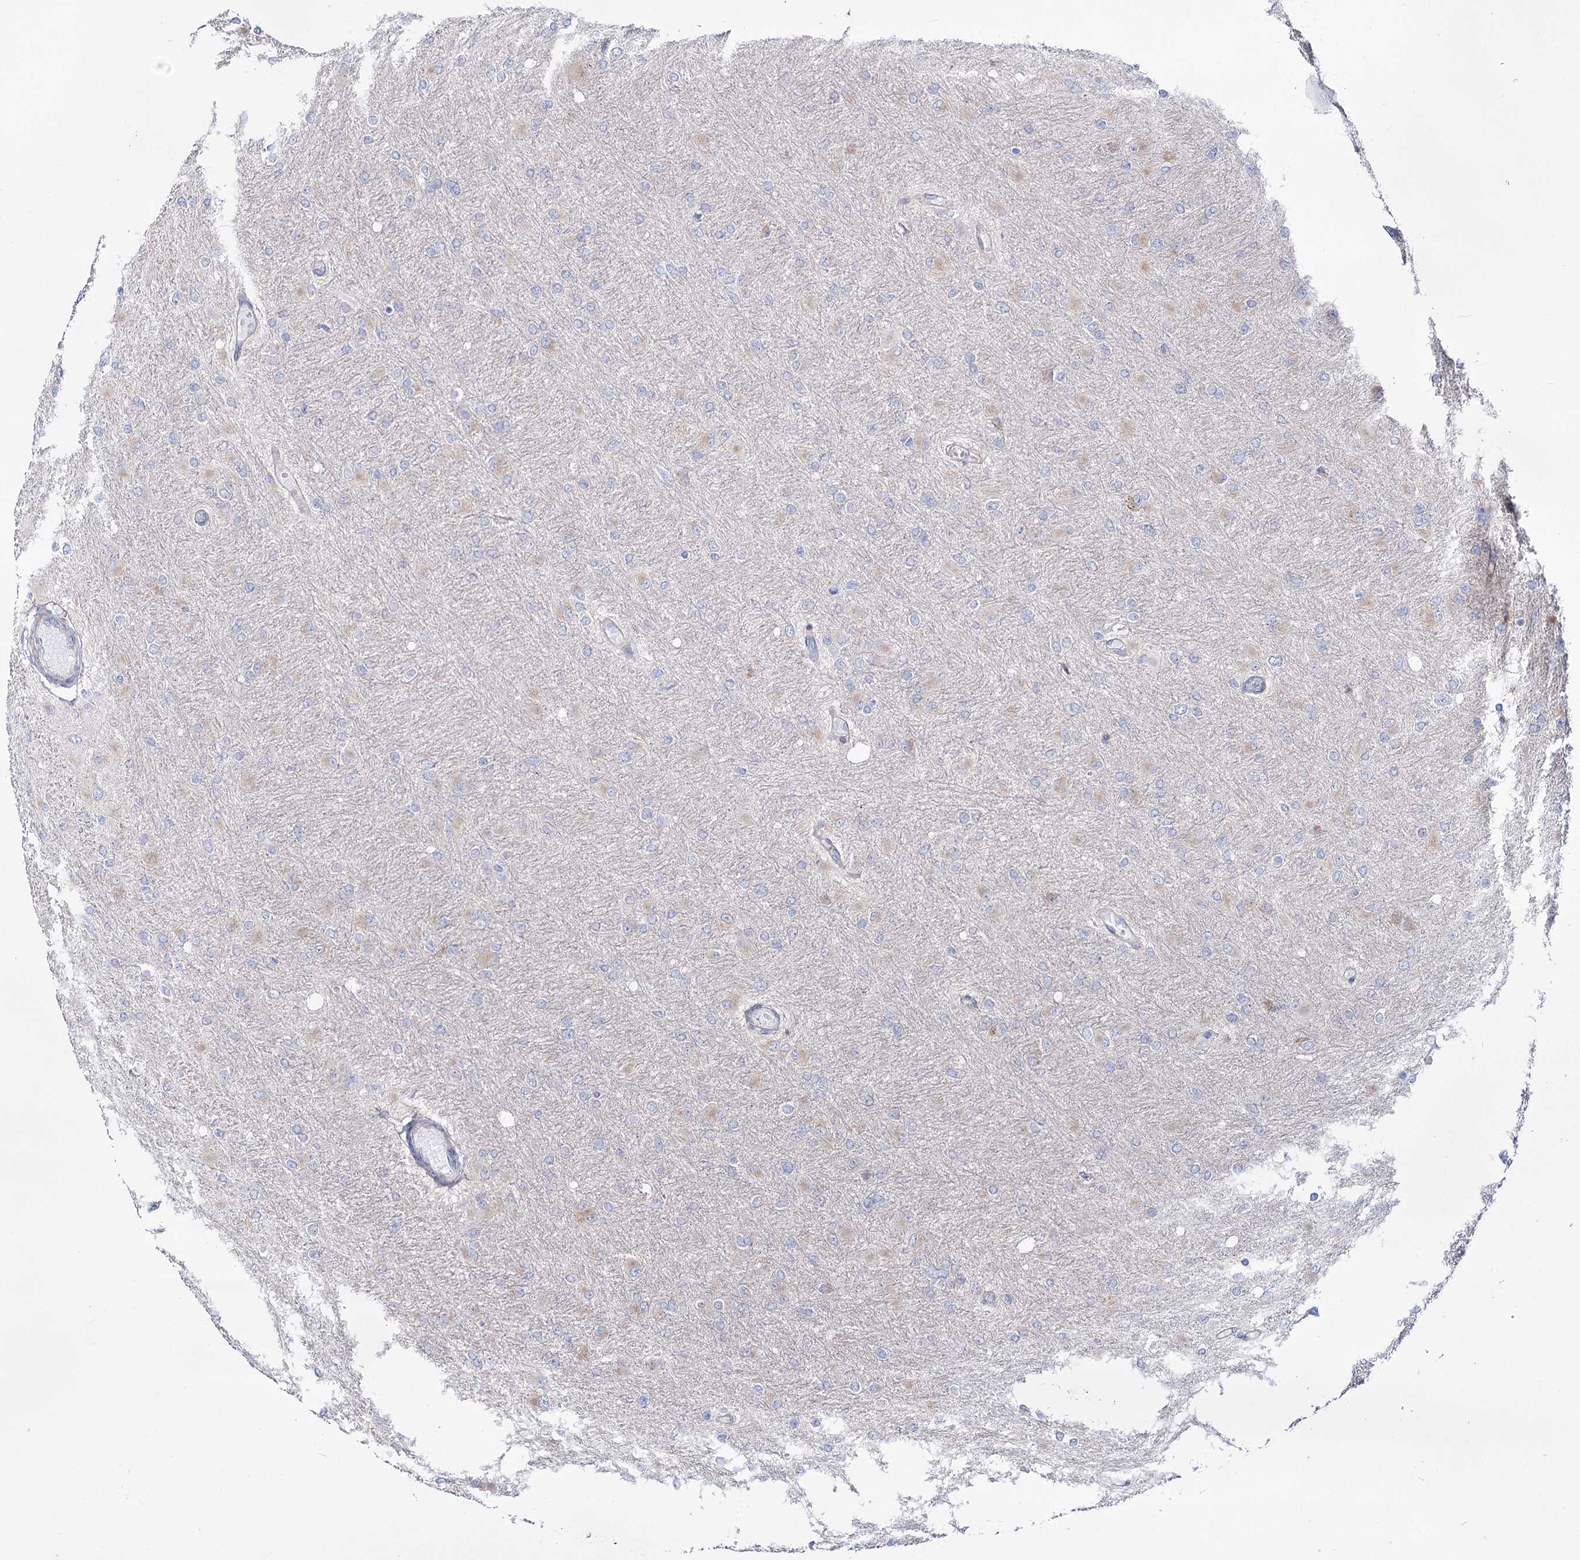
{"staining": {"intensity": "weak", "quantity": "<25%", "location": "cytoplasmic/membranous"}, "tissue": "glioma", "cell_type": "Tumor cells", "image_type": "cancer", "snomed": [{"axis": "morphology", "description": "Glioma, malignant, High grade"}, {"axis": "topography", "description": "Cerebral cortex"}], "caption": "Immunohistochemistry image of neoplastic tissue: malignant glioma (high-grade) stained with DAB (3,3'-diaminobenzidine) demonstrates no significant protein staining in tumor cells. The staining is performed using DAB (3,3'-diaminobenzidine) brown chromogen with nuclei counter-stained in using hematoxylin.", "gene": "METTL5", "patient": {"sex": "female", "age": 36}}